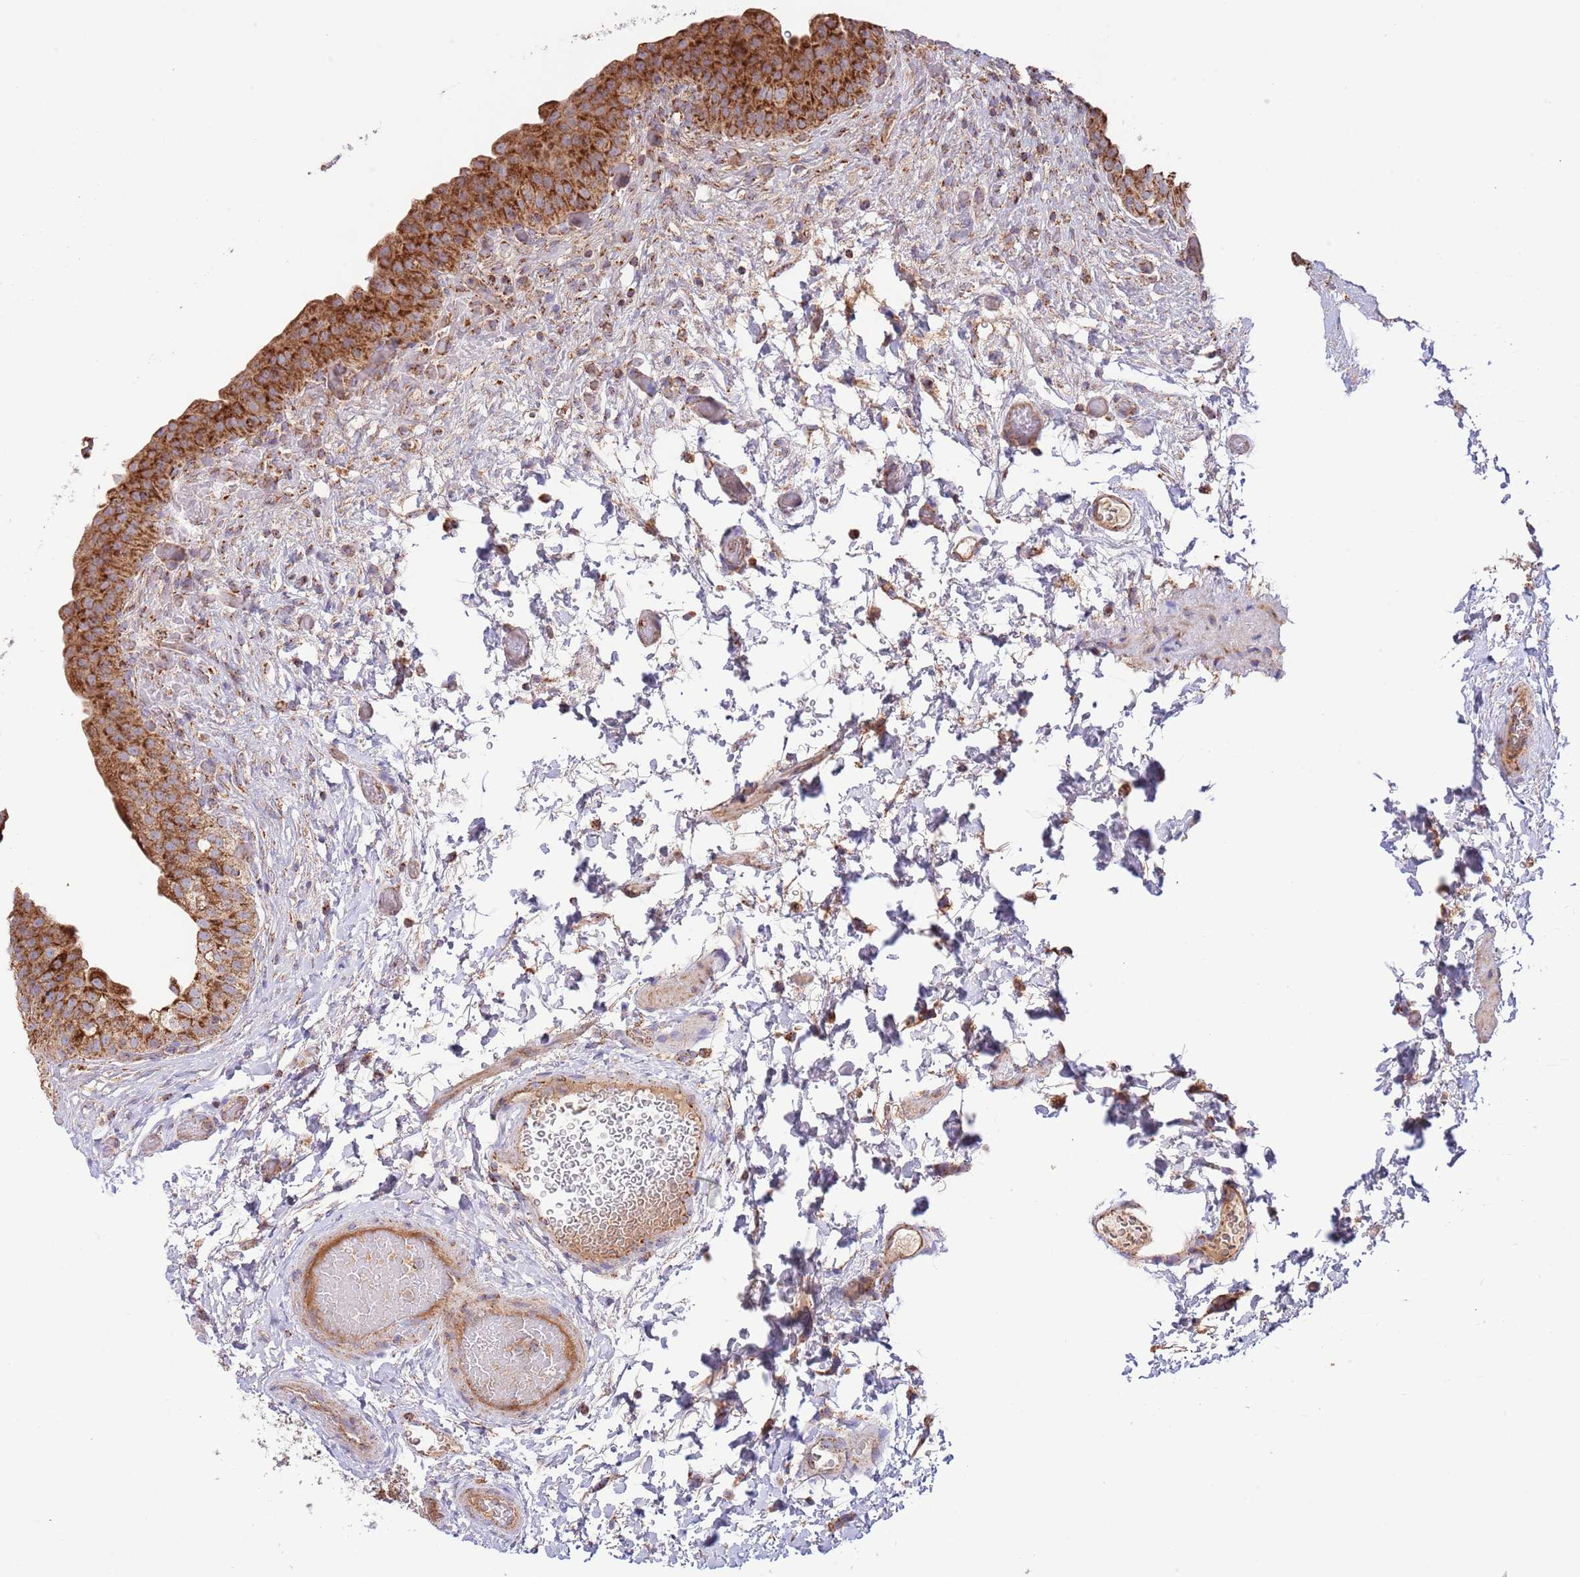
{"staining": {"intensity": "strong", "quantity": ">75%", "location": "cytoplasmic/membranous"}, "tissue": "urinary bladder", "cell_type": "Urothelial cells", "image_type": "normal", "snomed": [{"axis": "morphology", "description": "Normal tissue, NOS"}, {"axis": "topography", "description": "Urinary bladder"}], "caption": "This image shows immunohistochemistry (IHC) staining of unremarkable urinary bladder, with high strong cytoplasmic/membranous positivity in approximately >75% of urothelial cells.", "gene": "DNAJA3", "patient": {"sex": "male", "age": 69}}